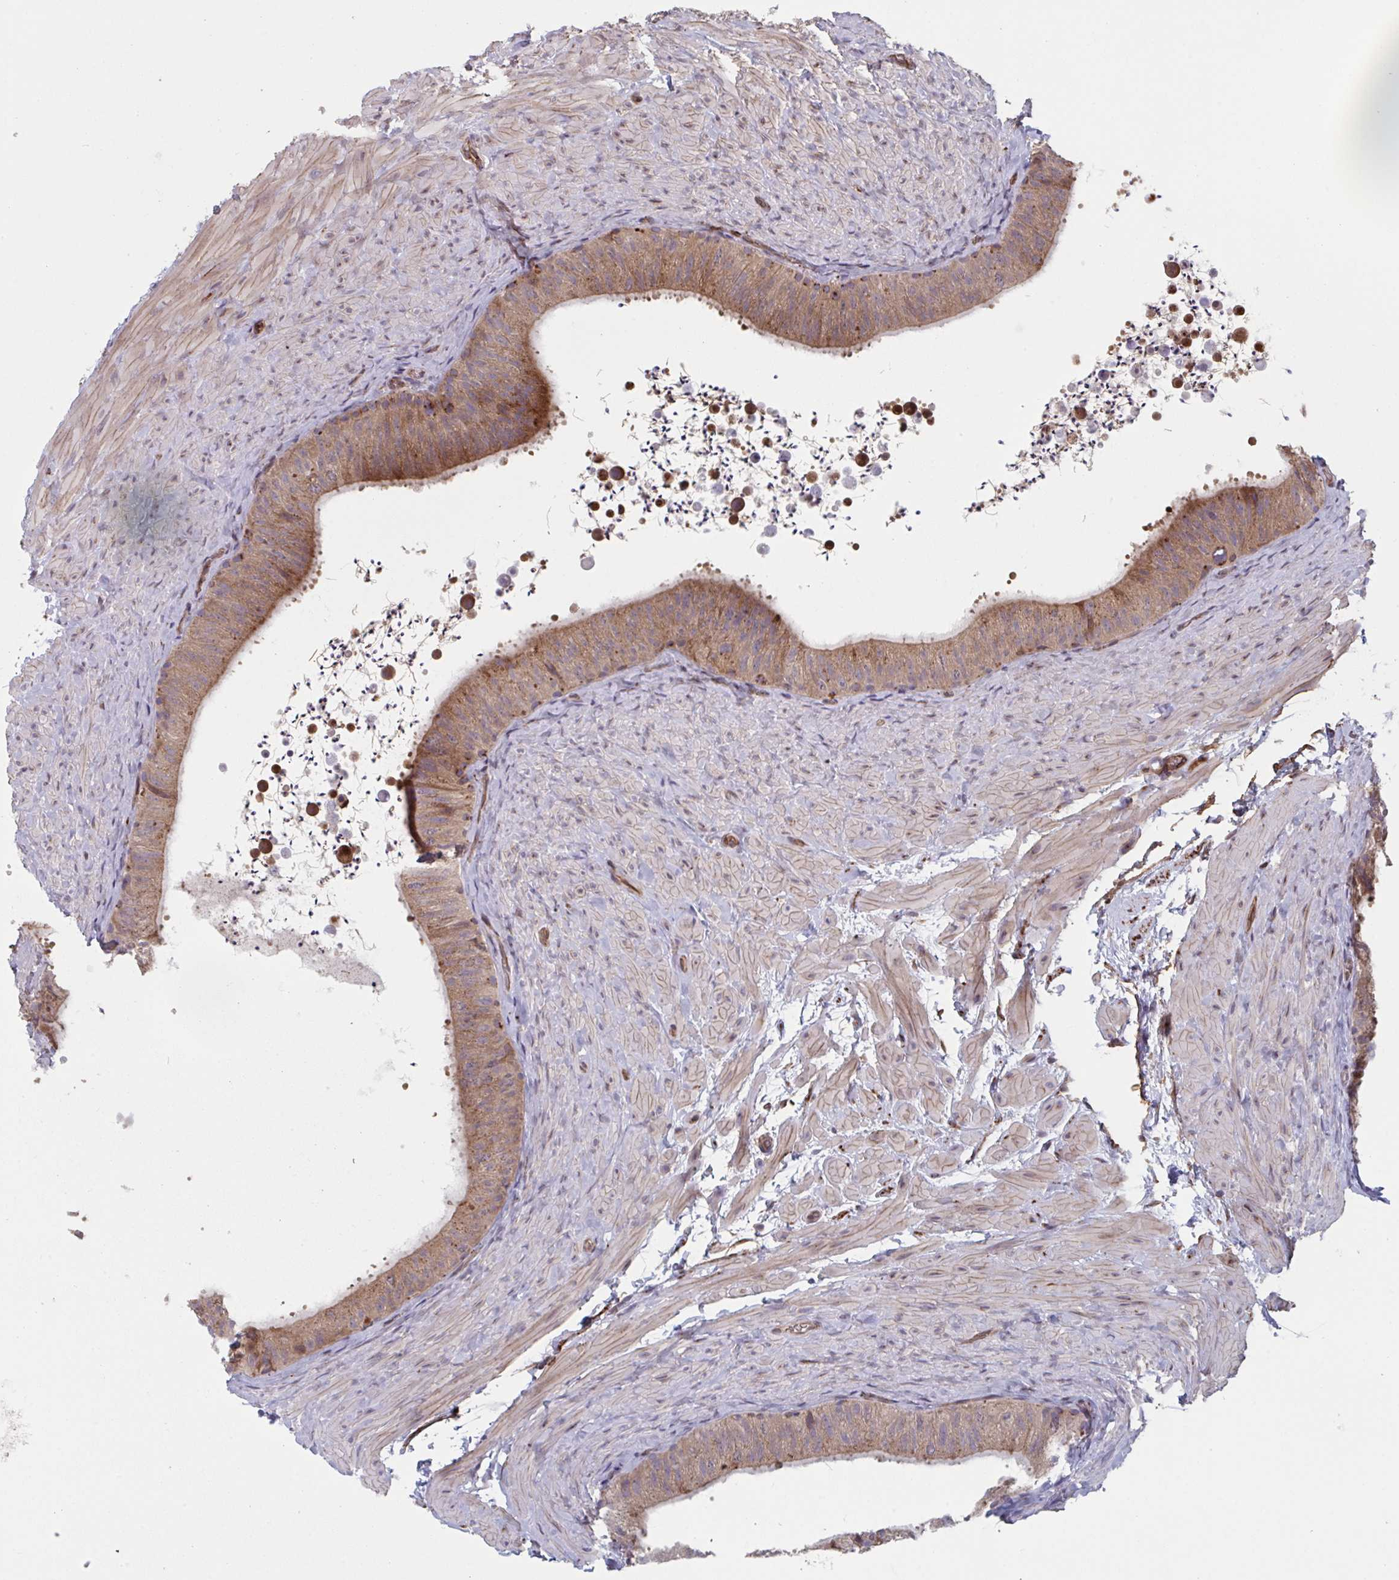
{"staining": {"intensity": "strong", "quantity": ">75%", "location": "cytoplasmic/membranous"}, "tissue": "epididymis", "cell_type": "Glandular cells", "image_type": "normal", "snomed": [{"axis": "morphology", "description": "Normal tissue, NOS"}, {"axis": "topography", "description": "Epididymis, spermatic cord, NOS"}, {"axis": "topography", "description": "Epididymis"}], "caption": "High-magnification brightfield microscopy of unremarkable epididymis stained with DAB (brown) and counterstained with hematoxylin (blue). glandular cells exhibit strong cytoplasmic/membranous expression is identified in approximately>75% of cells. (DAB (3,3'-diaminobenzidine) IHC with brightfield microscopy, high magnification).", "gene": "TNFSF10", "patient": {"sex": "male", "age": 31}}